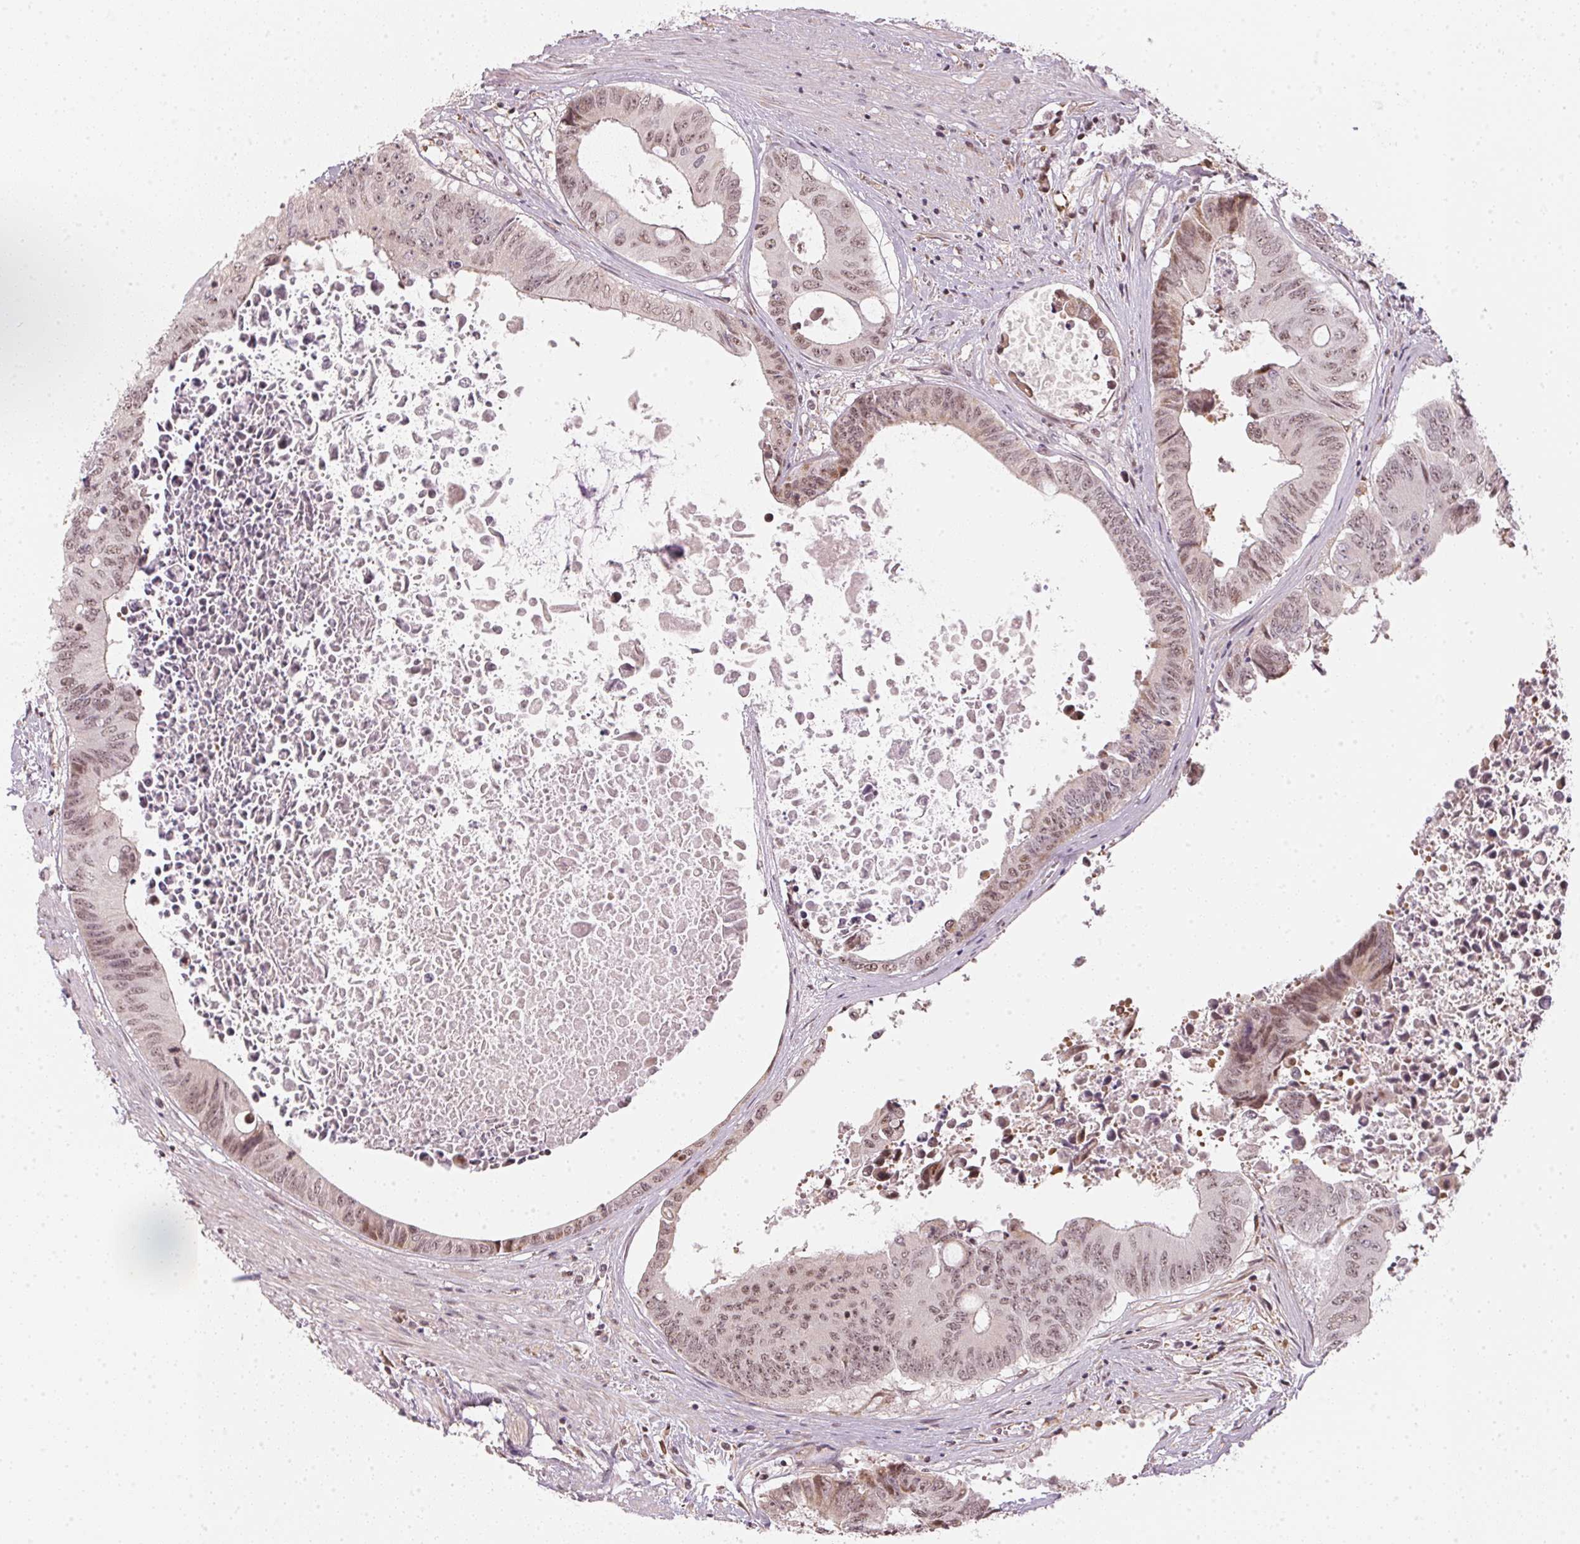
{"staining": {"intensity": "weak", "quantity": ">75%", "location": "nuclear"}, "tissue": "colorectal cancer", "cell_type": "Tumor cells", "image_type": "cancer", "snomed": [{"axis": "morphology", "description": "Adenocarcinoma, NOS"}, {"axis": "topography", "description": "Rectum"}], "caption": "Weak nuclear expression for a protein is present in approximately >75% of tumor cells of colorectal cancer using immunohistochemistry (IHC).", "gene": "KAT6A", "patient": {"sex": "male", "age": 59}}